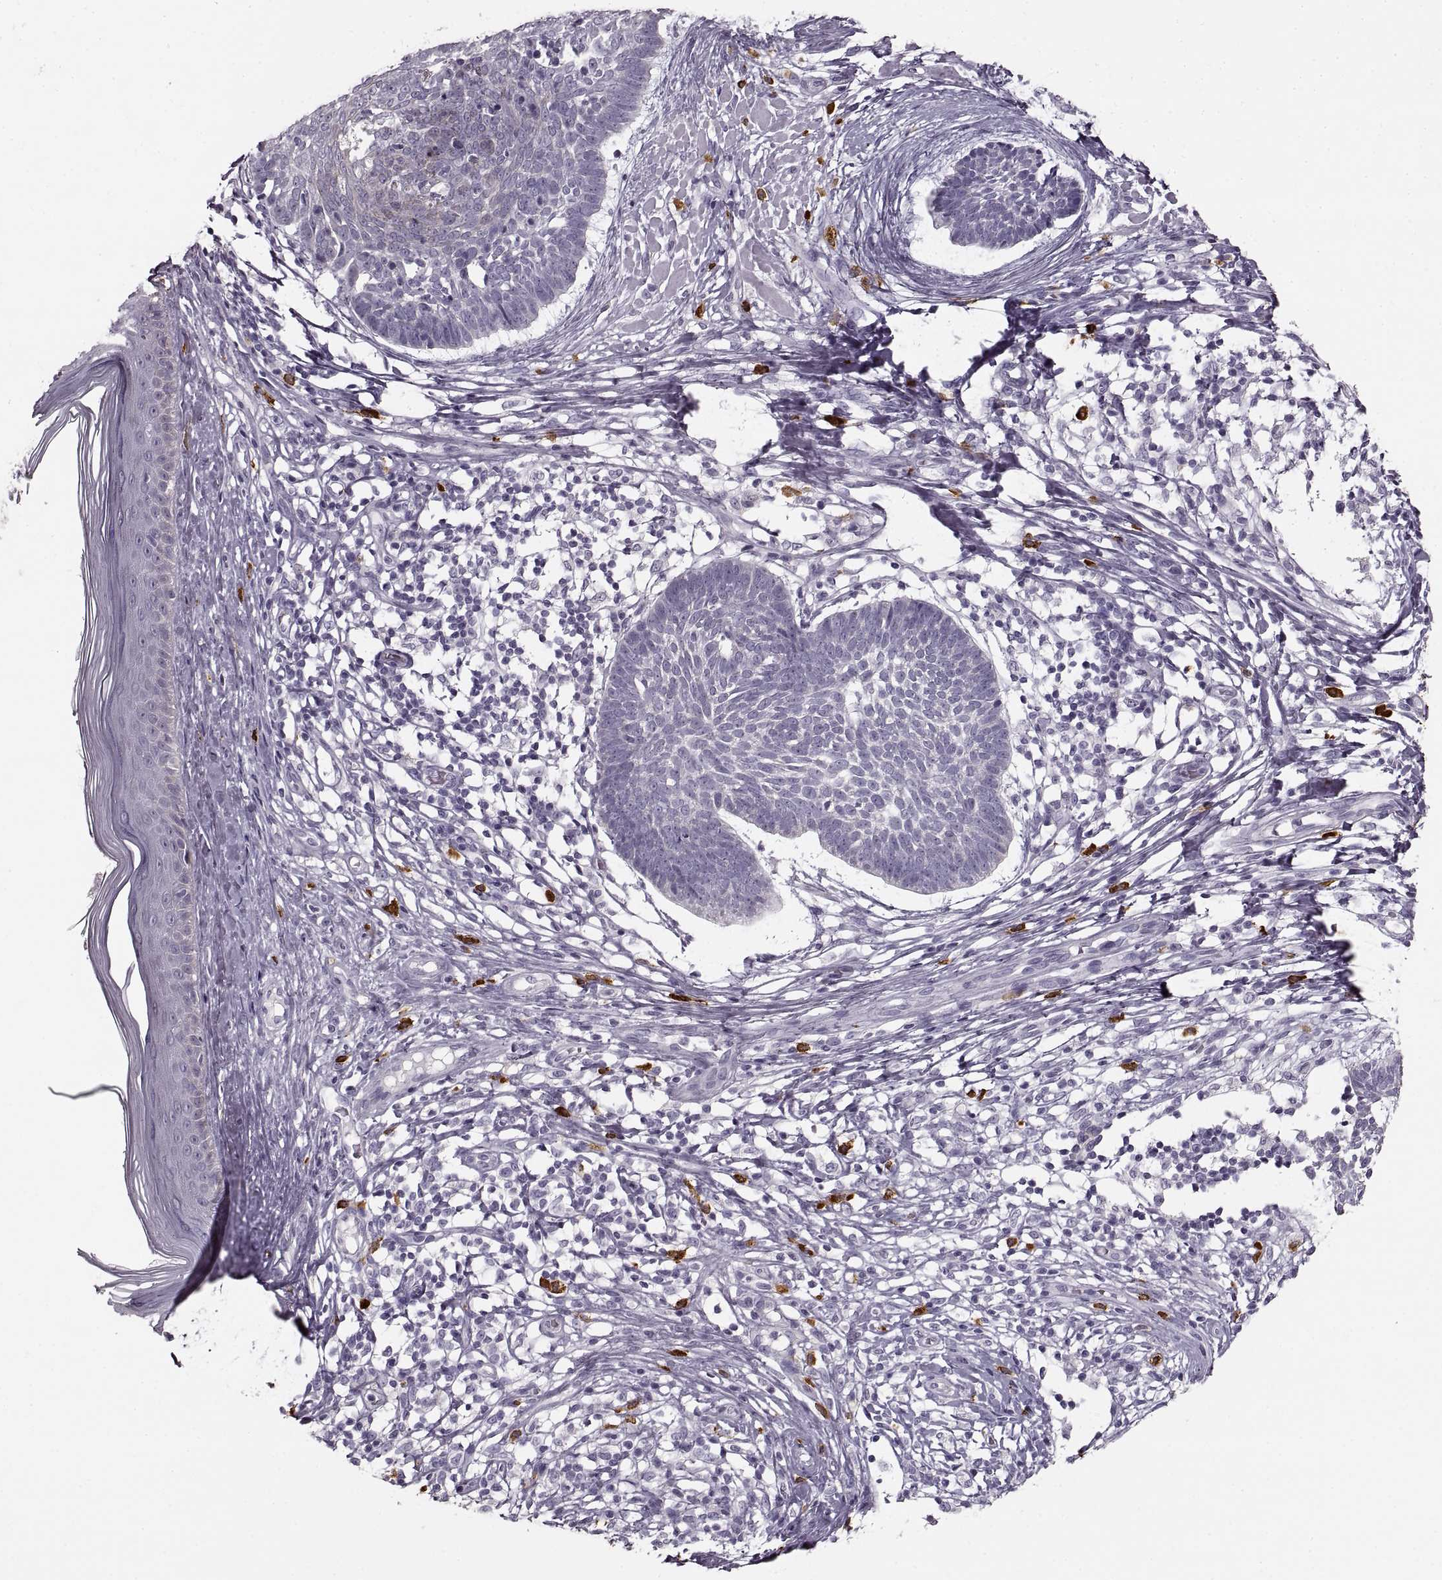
{"staining": {"intensity": "negative", "quantity": "none", "location": "none"}, "tissue": "skin cancer", "cell_type": "Tumor cells", "image_type": "cancer", "snomed": [{"axis": "morphology", "description": "Basal cell carcinoma"}, {"axis": "topography", "description": "Skin"}], "caption": "This is an IHC image of human skin cancer (basal cell carcinoma). There is no staining in tumor cells.", "gene": "CNTN1", "patient": {"sex": "male", "age": 85}}